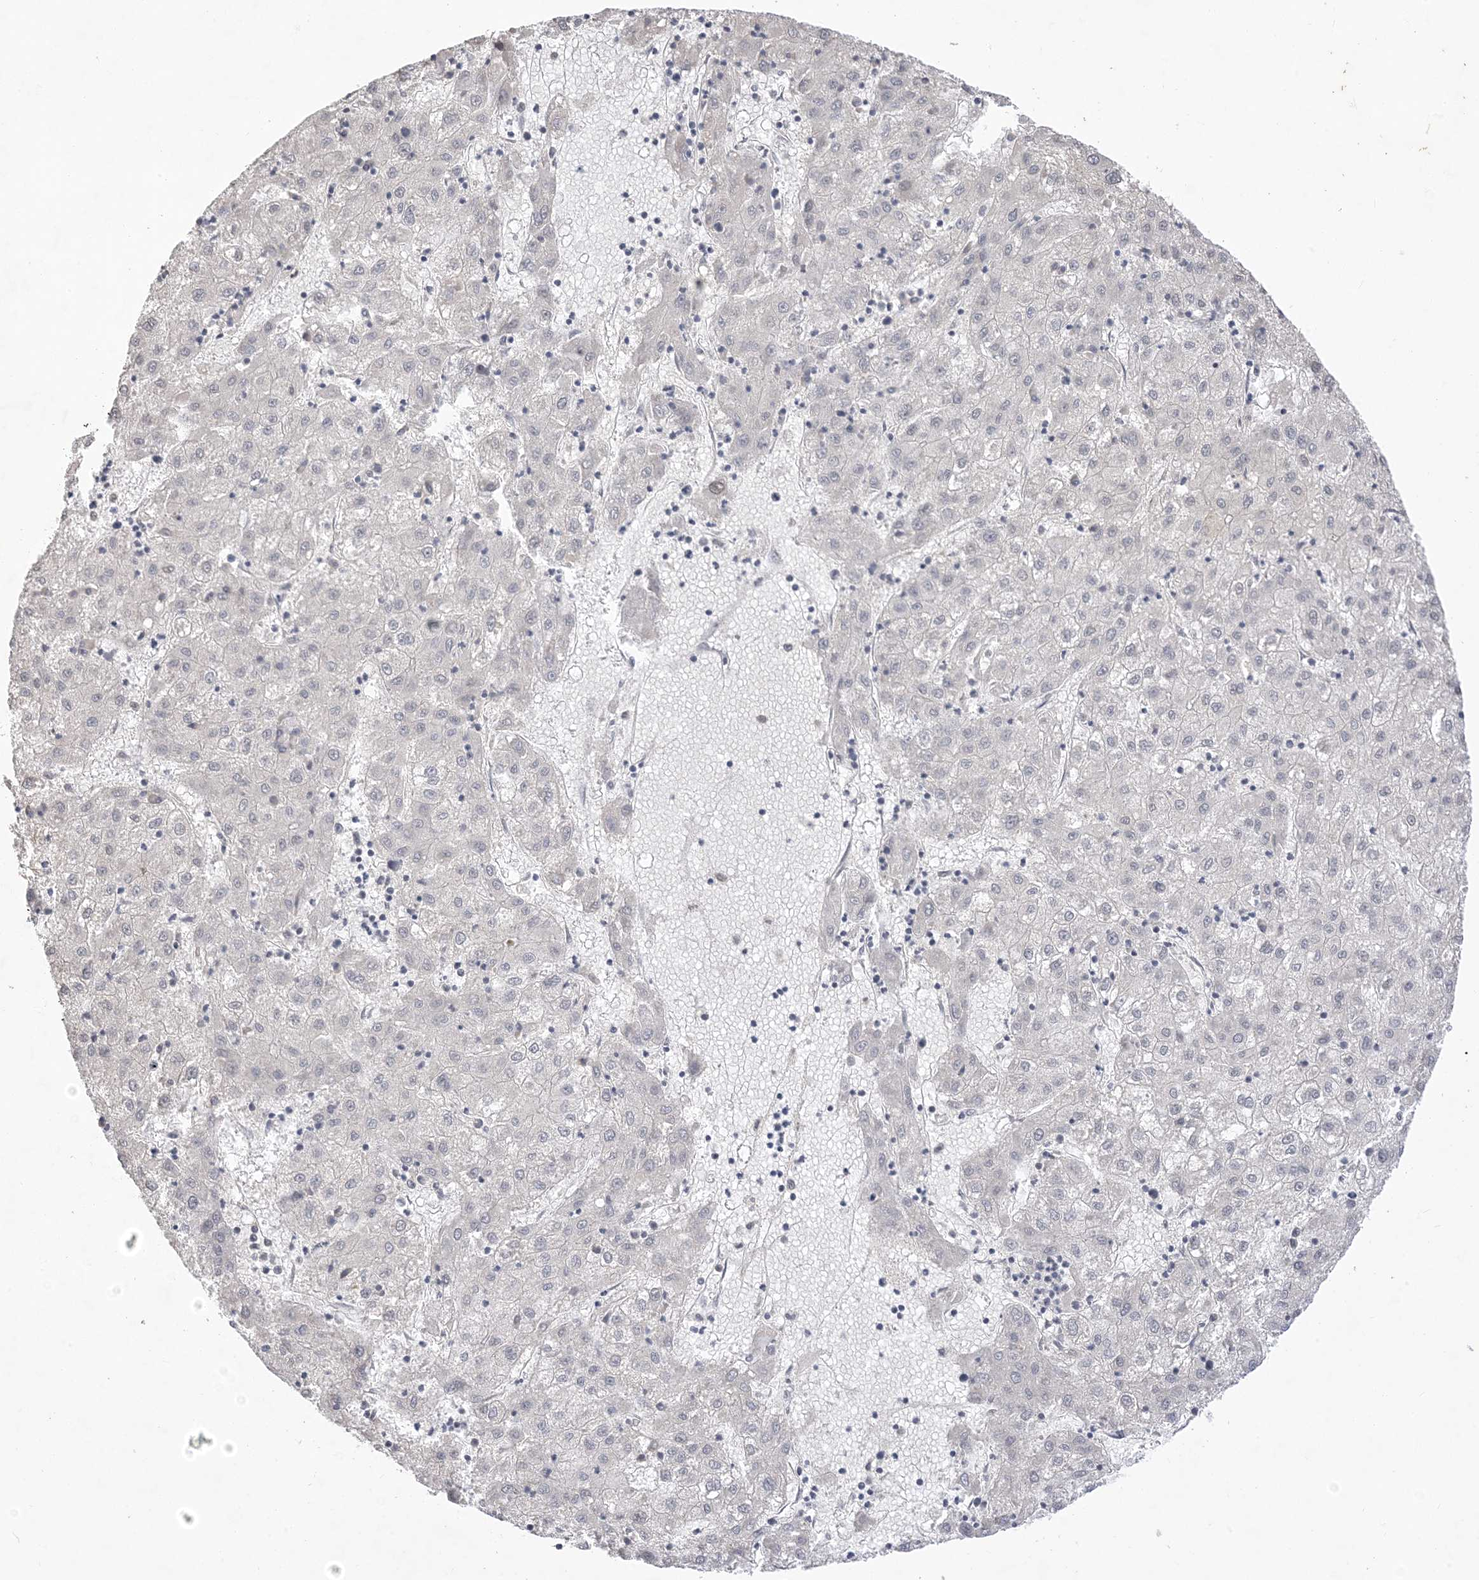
{"staining": {"intensity": "negative", "quantity": "none", "location": "none"}, "tissue": "liver cancer", "cell_type": "Tumor cells", "image_type": "cancer", "snomed": [{"axis": "morphology", "description": "Carcinoma, Hepatocellular, NOS"}, {"axis": "topography", "description": "Liver"}], "caption": "Tumor cells show no significant expression in liver cancer.", "gene": "RANBP9", "patient": {"sex": "male", "age": 72}}